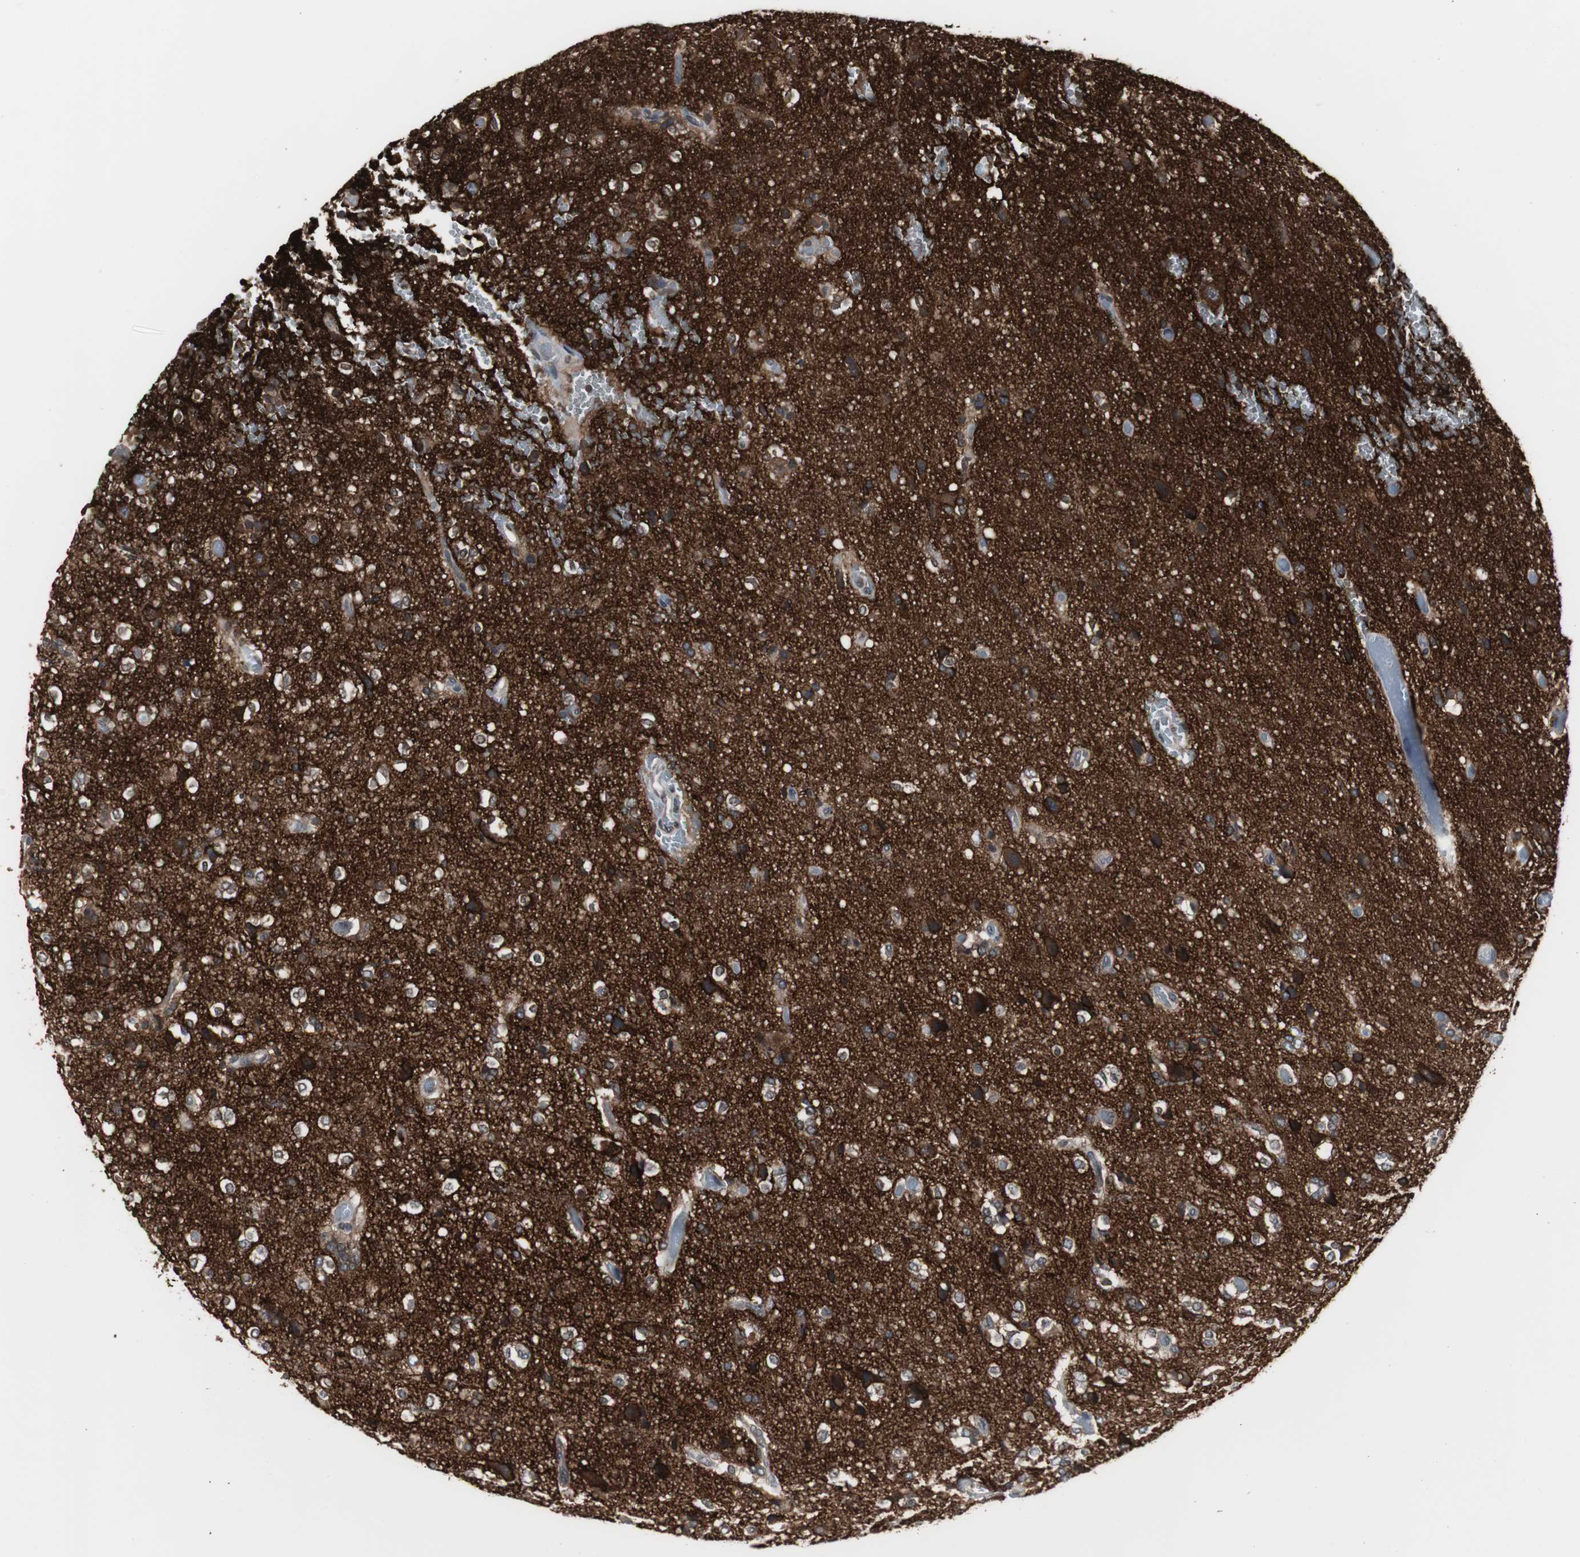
{"staining": {"intensity": "moderate", "quantity": "25%-75%", "location": "cytoplasmic/membranous"}, "tissue": "glioma", "cell_type": "Tumor cells", "image_type": "cancer", "snomed": [{"axis": "morphology", "description": "Glioma, malignant, High grade"}, {"axis": "topography", "description": "Brain"}], "caption": "Brown immunohistochemical staining in malignant glioma (high-grade) displays moderate cytoplasmic/membranous expression in approximately 25%-75% of tumor cells.", "gene": "ATP2B2", "patient": {"sex": "male", "age": 47}}